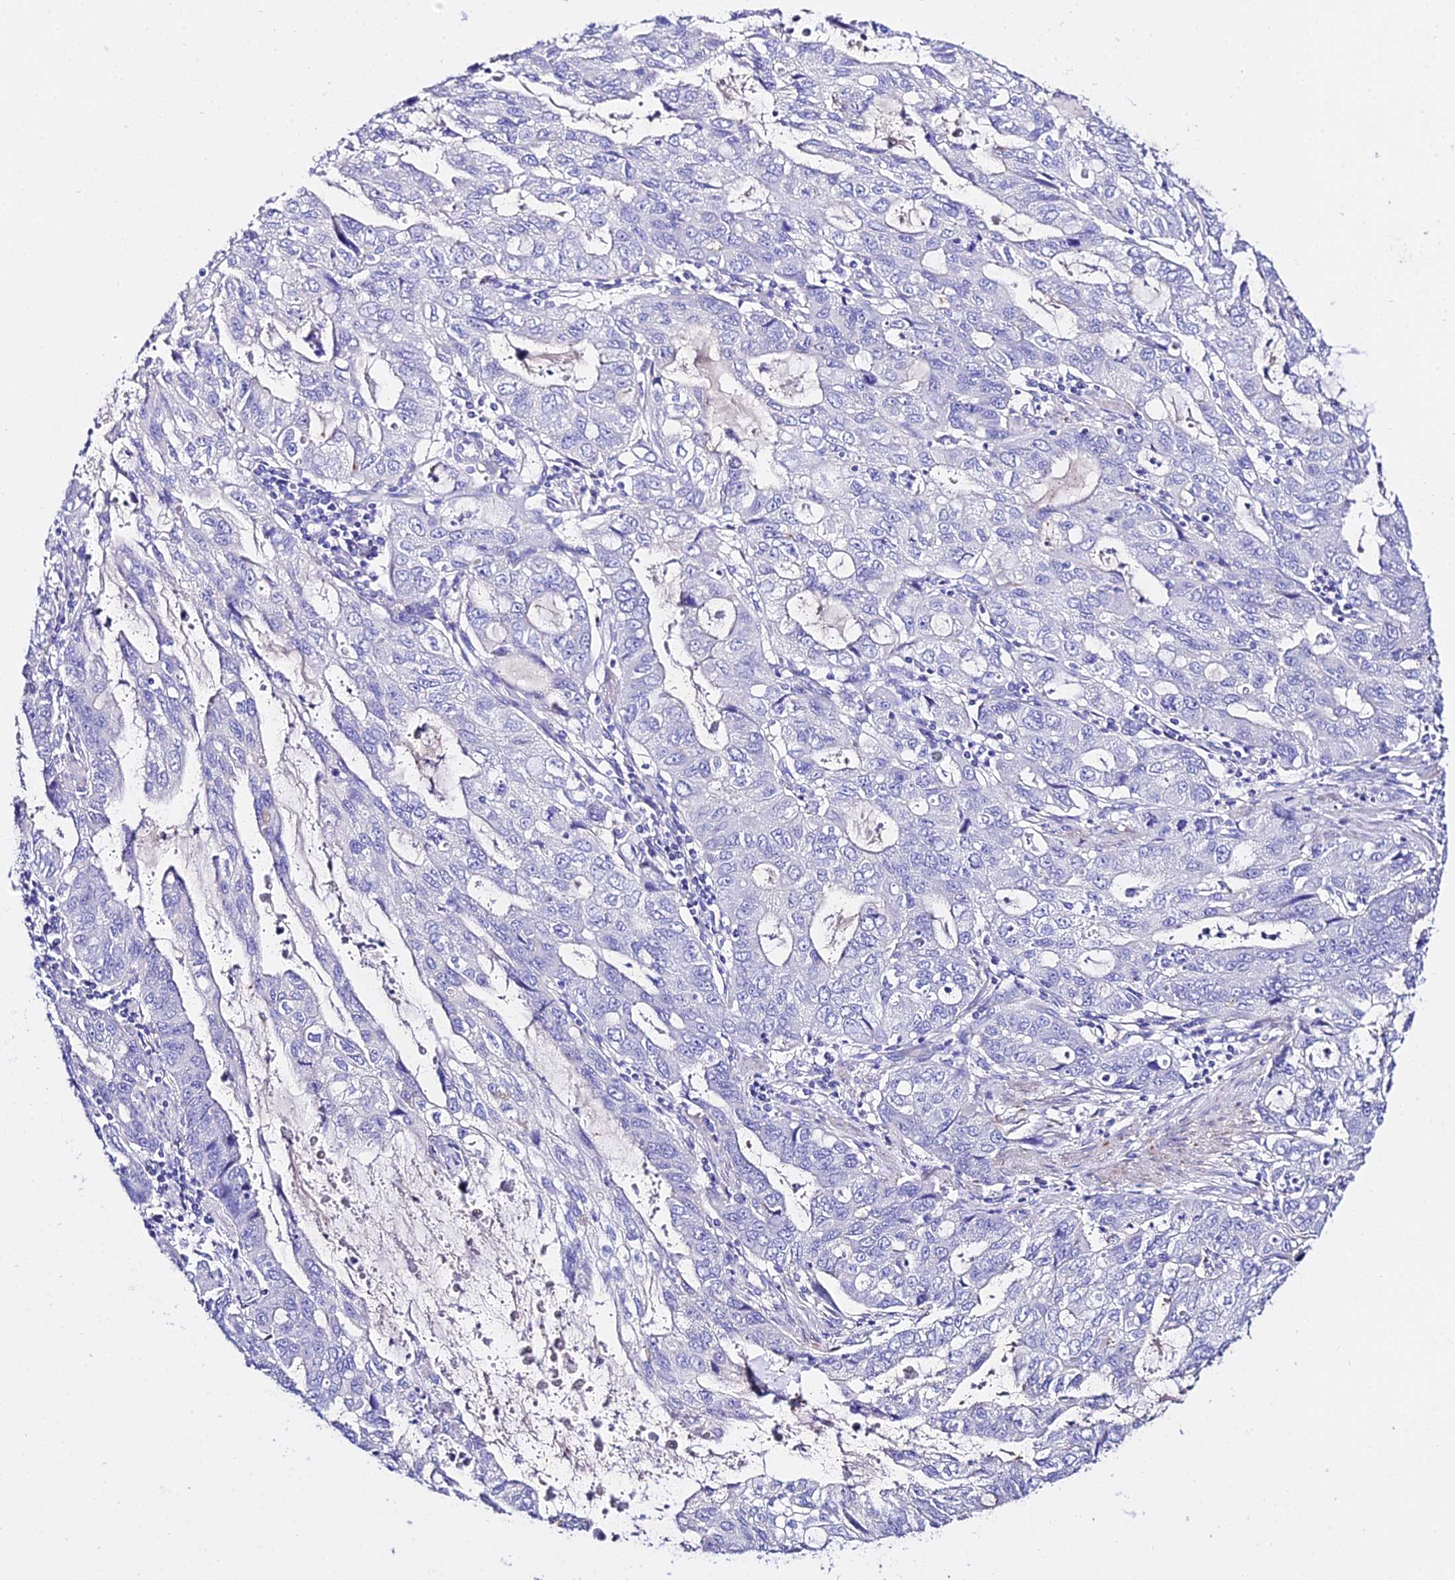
{"staining": {"intensity": "negative", "quantity": "none", "location": "none"}, "tissue": "stomach cancer", "cell_type": "Tumor cells", "image_type": "cancer", "snomed": [{"axis": "morphology", "description": "Adenocarcinoma, NOS"}, {"axis": "topography", "description": "Stomach, upper"}], "caption": "Immunohistochemistry of stomach cancer (adenocarcinoma) exhibits no positivity in tumor cells.", "gene": "TMEM117", "patient": {"sex": "female", "age": 52}}